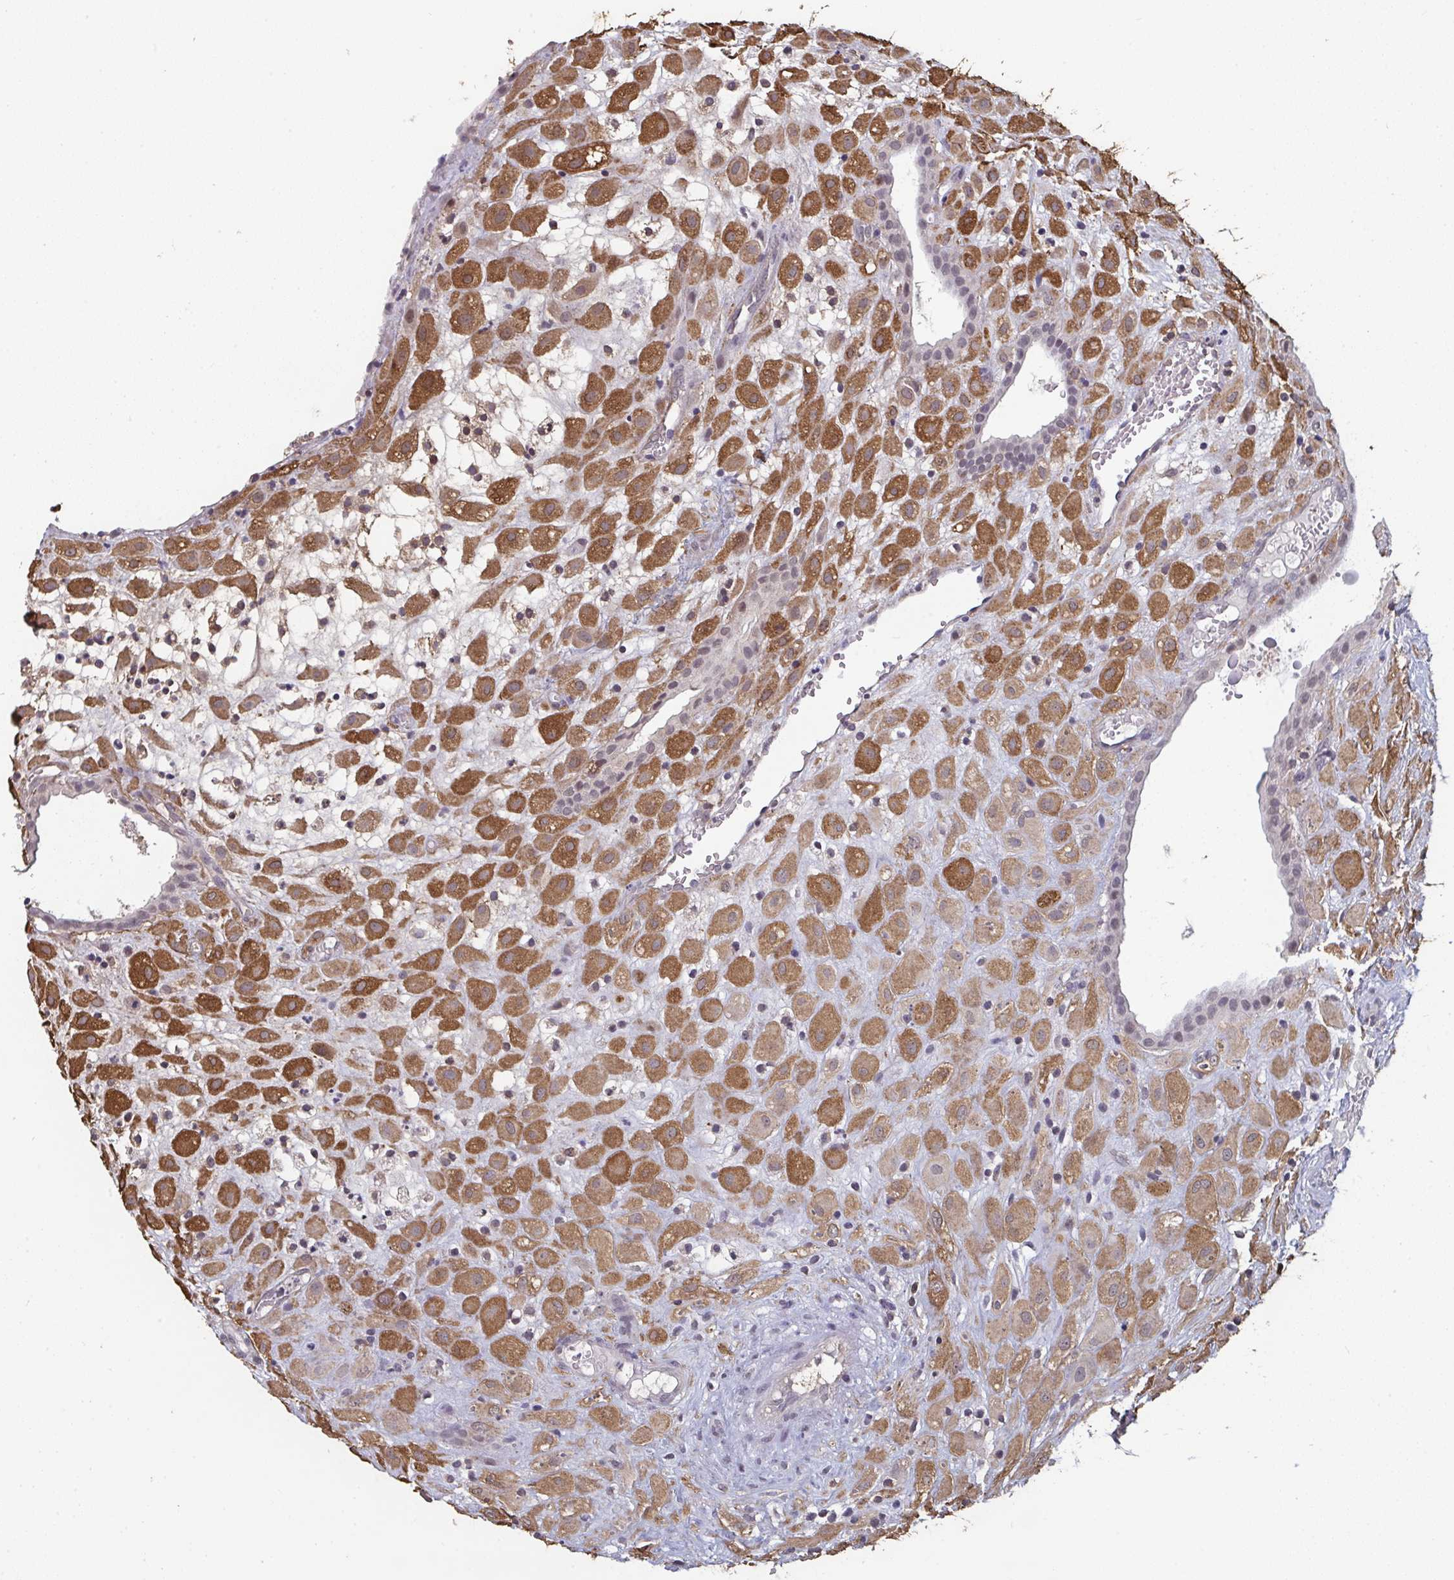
{"staining": {"intensity": "strong", "quantity": ">75%", "location": "cytoplasmic/membranous"}, "tissue": "placenta", "cell_type": "Decidual cells", "image_type": "normal", "snomed": [{"axis": "morphology", "description": "Normal tissue, NOS"}, {"axis": "topography", "description": "Placenta"}], "caption": "Protein staining reveals strong cytoplasmic/membranous staining in approximately >75% of decidual cells in unremarkable placenta. Immunohistochemistry (ihc) stains the protein in brown and the nuclei are stained blue.", "gene": "LIX1", "patient": {"sex": "female", "age": 24}}